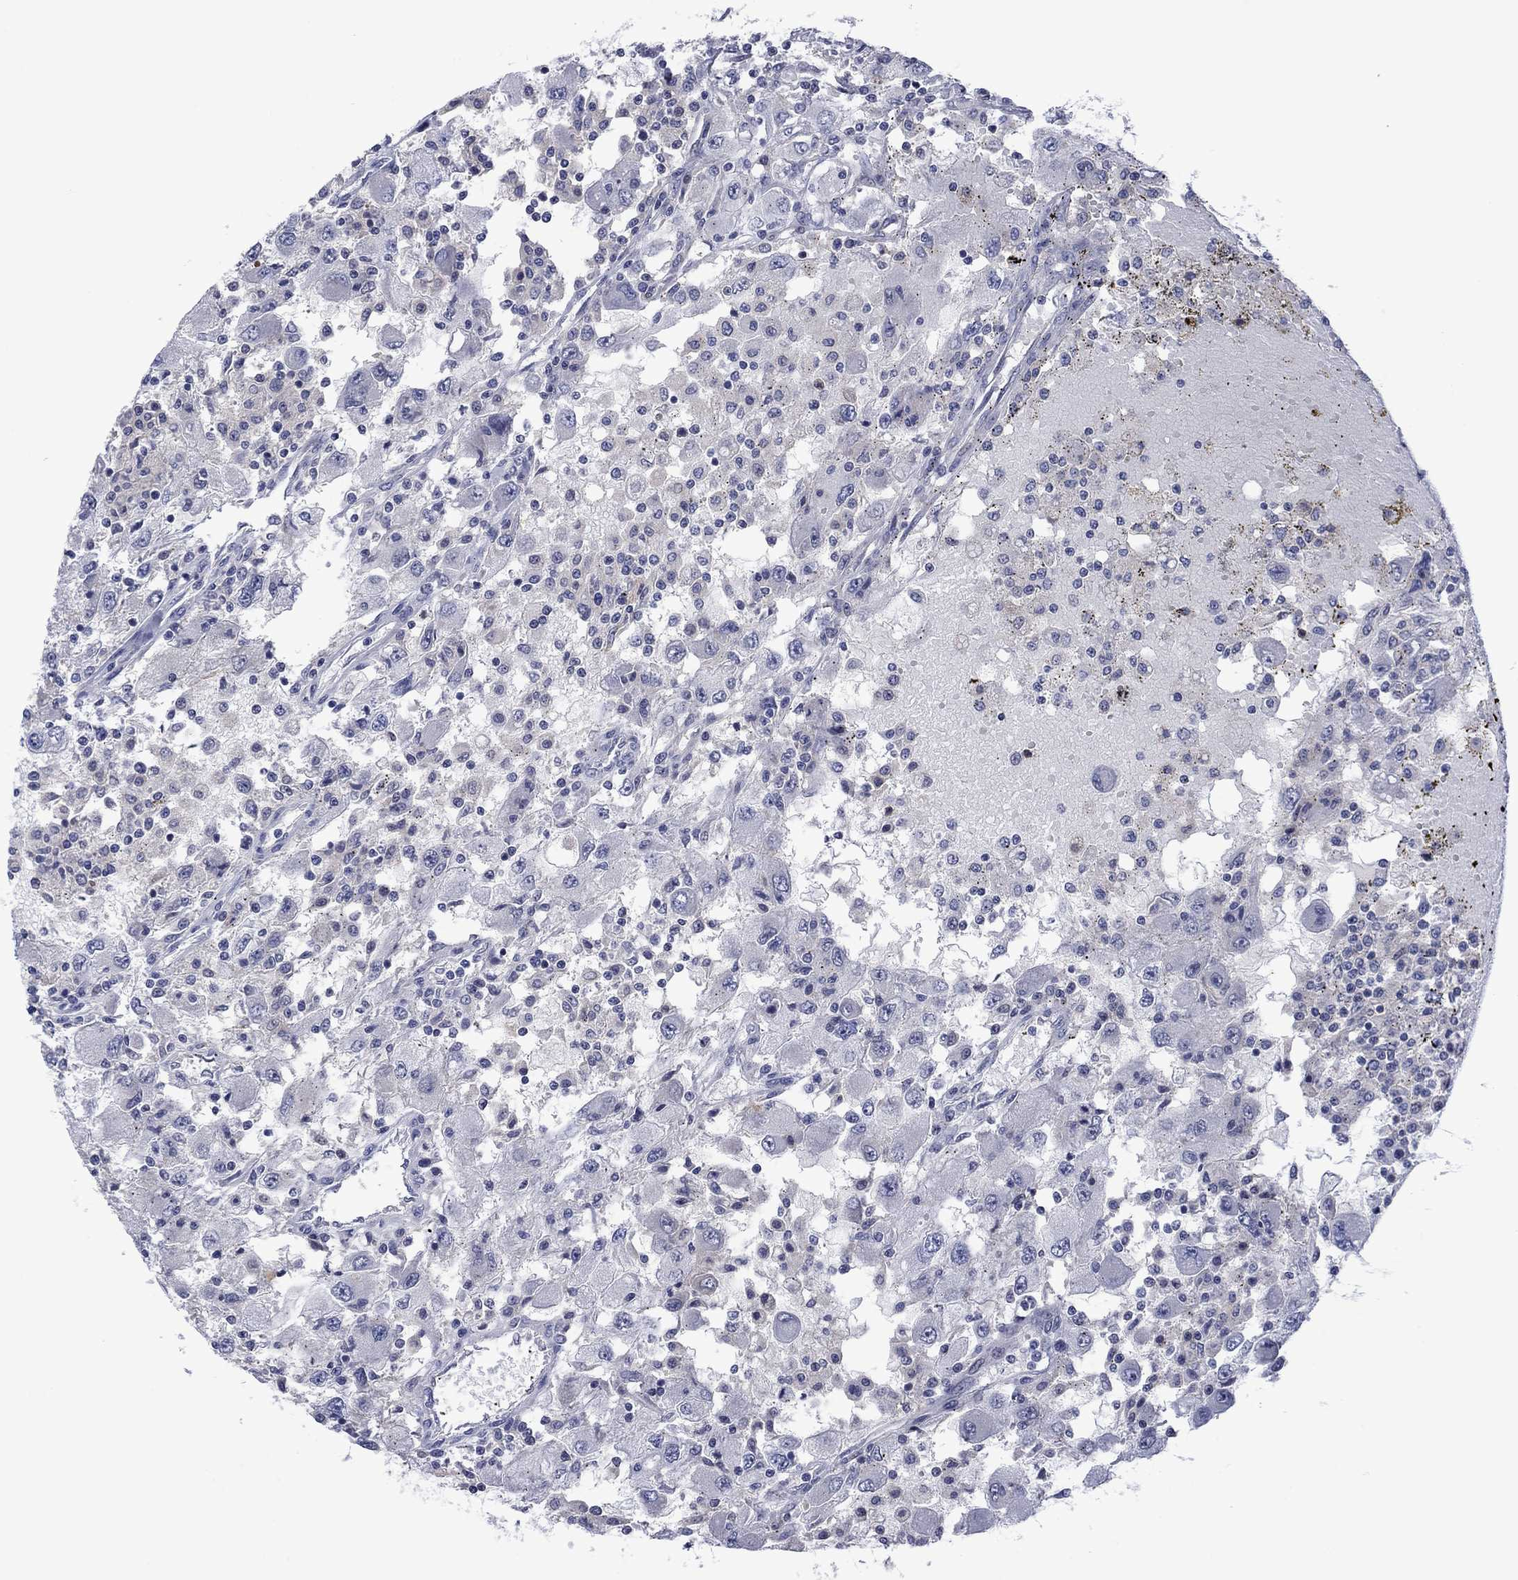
{"staining": {"intensity": "negative", "quantity": "none", "location": "none"}, "tissue": "renal cancer", "cell_type": "Tumor cells", "image_type": "cancer", "snomed": [{"axis": "morphology", "description": "Adenocarcinoma, NOS"}, {"axis": "topography", "description": "Kidney"}], "caption": "A histopathology image of human renal cancer is negative for staining in tumor cells.", "gene": "AGL", "patient": {"sex": "female", "age": 67}}